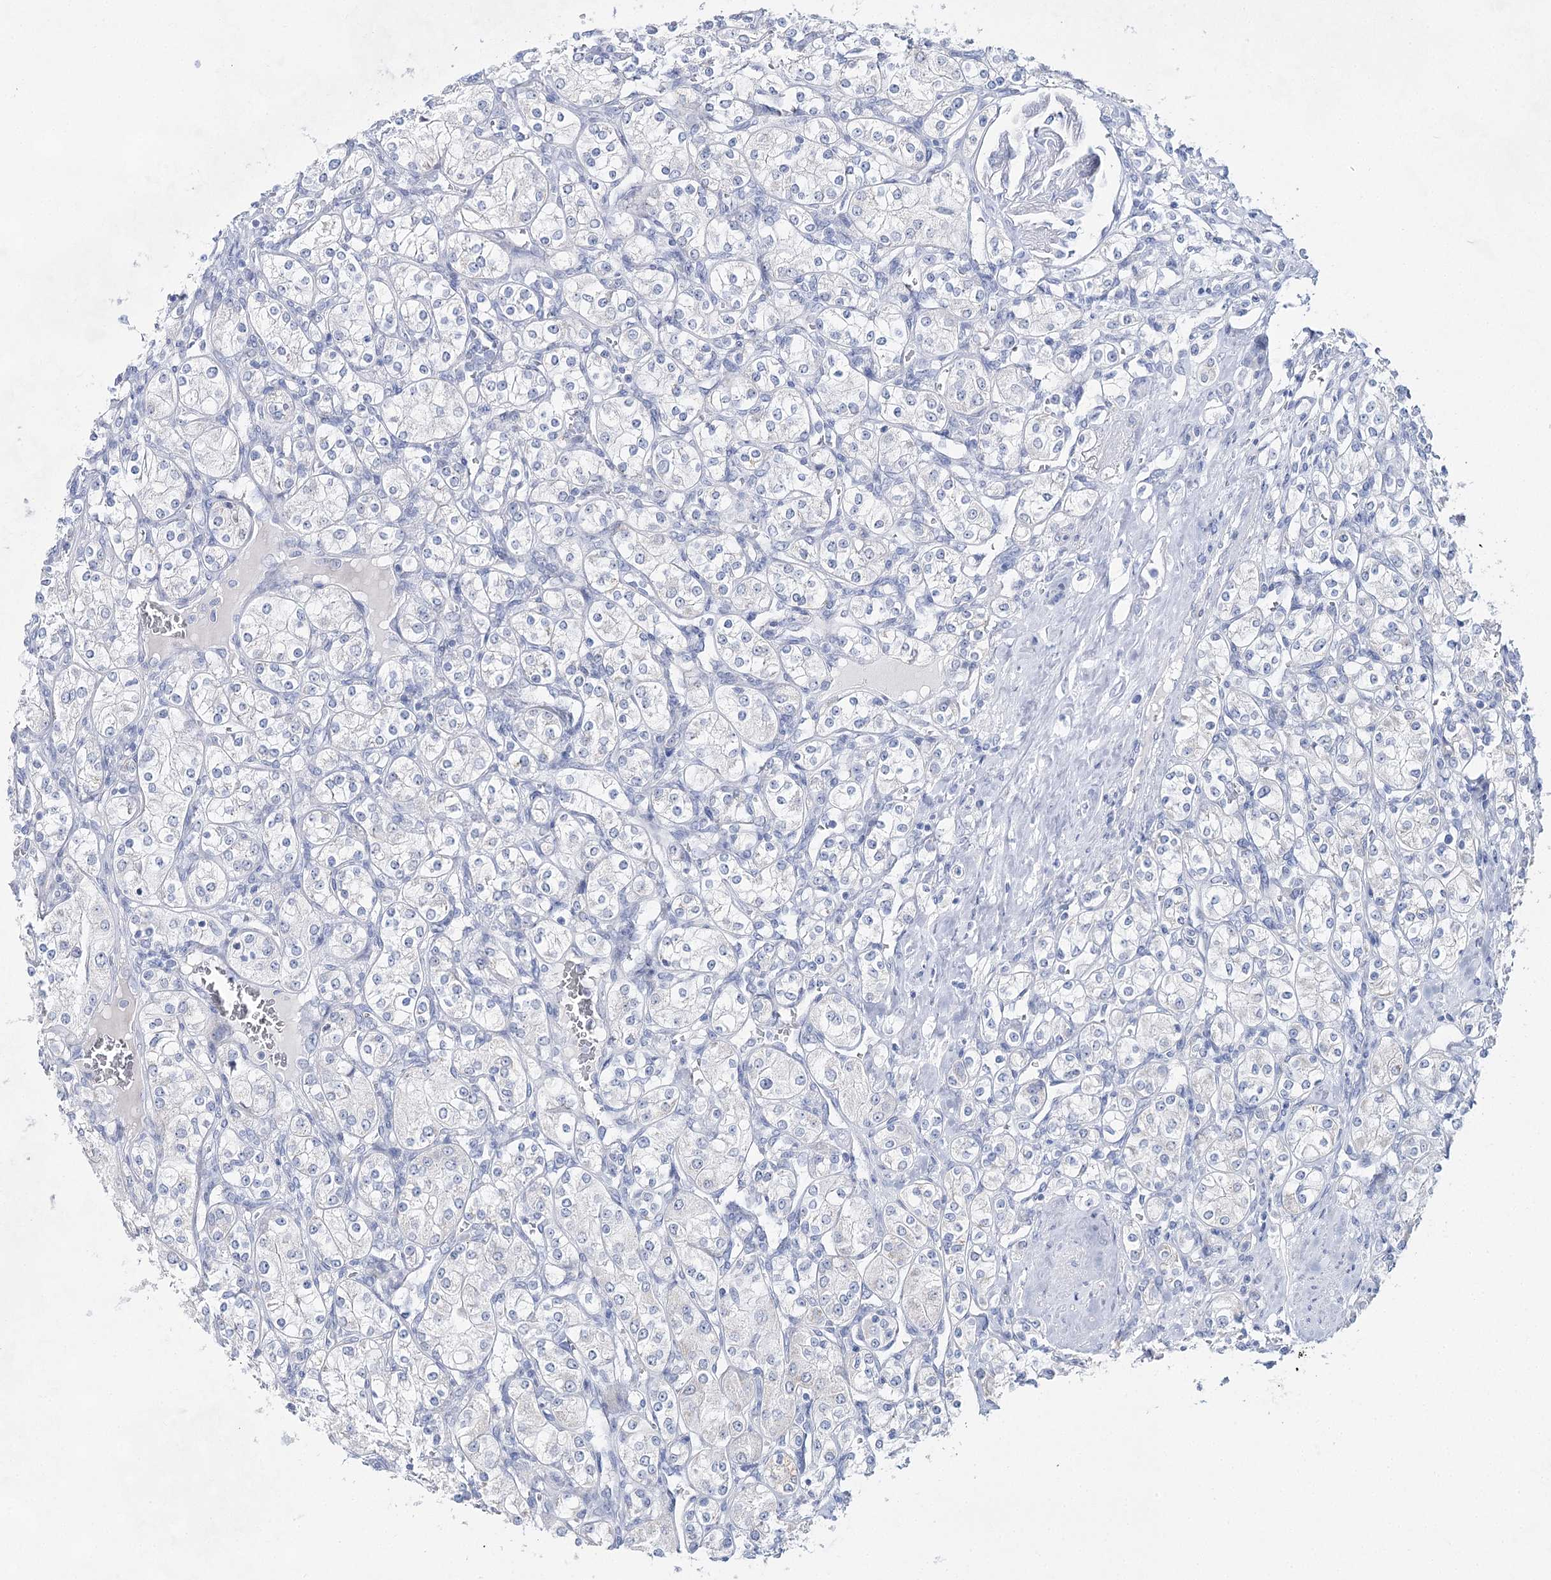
{"staining": {"intensity": "strong", "quantity": "<25%", "location": "cytoplasmic/membranous"}, "tissue": "renal cancer", "cell_type": "Tumor cells", "image_type": "cancer", "snomed": [{"axis": "morphology", "description": "Adenocarcinoma, NOS"}, {"axis": "topography", "description": "Kidney"}], "caption": "DAB (3,3'-diaminobenzidine) immunohistochemical staining of renal cancer exhibits strong cytoplasmic/membranous protein expression in approximately <25% of tumor cells.", "gene": "BPHL", "patient": {"sex": "male", "age": 77}}